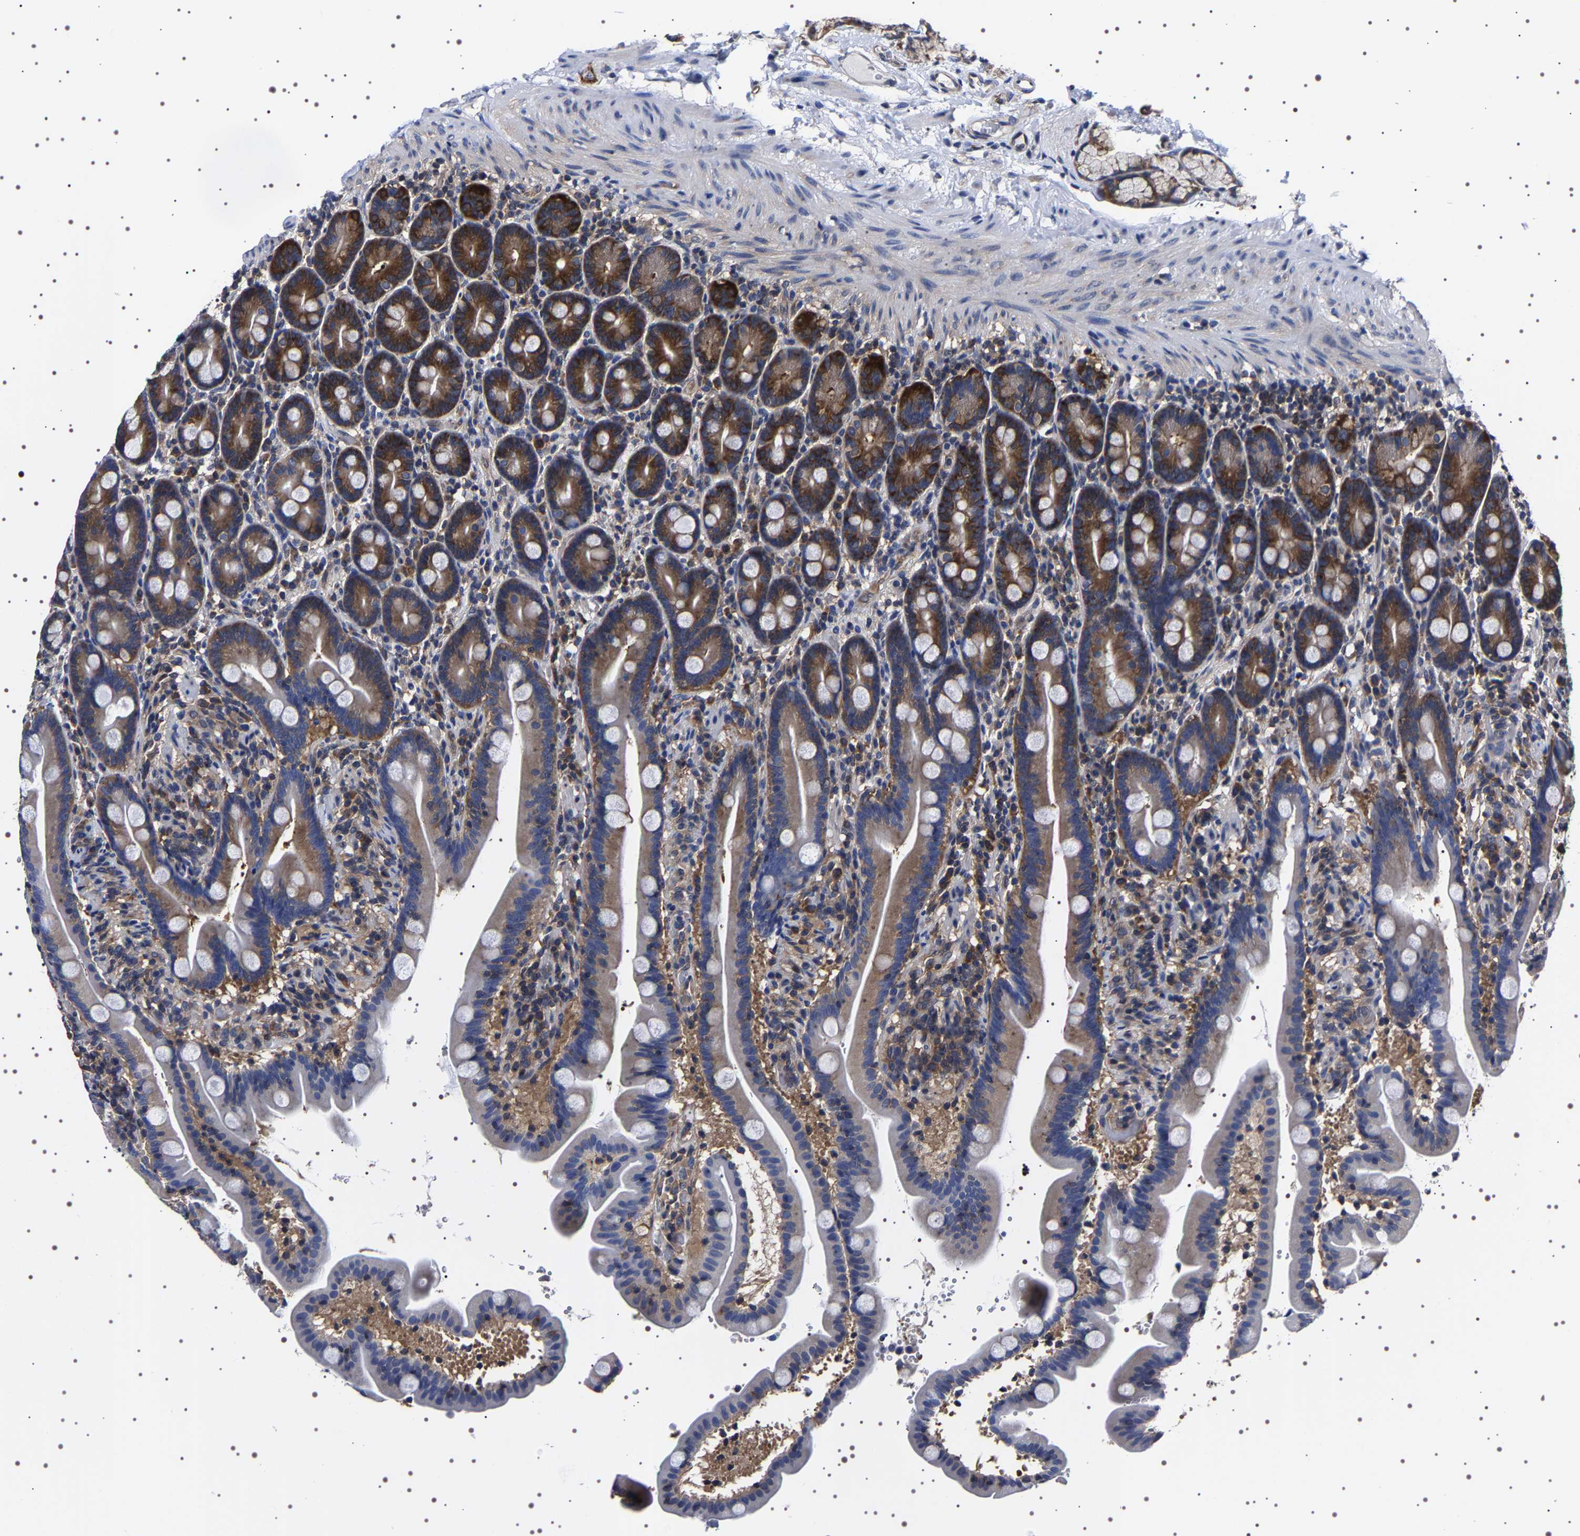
{"staining": {"intensity": "strong", "quantity": "25%-75%", "location": "cytoplasmic/membranous"}, "tissue": "duodenum", "cell_type": "Glandular cells", "image_type": "normal", "snomed": [{"axis": "morphology", "description": "Normal tissue, NOS"}, {"axis": "topography", "description": "Duodenum"}], "caption": "Unremarkable duodenum exhibits strong cytoplasmic/membranous expression in approximately 25%-75% of glandular cells The staining is performed using DAB (3,3'-diaminobenzidine) brown chromogen to label protein expression. The nuclei are counter-stained blue using hematoxylin..", "gene": "DARS1", "patient": {"sex": "male", "age": 54}}